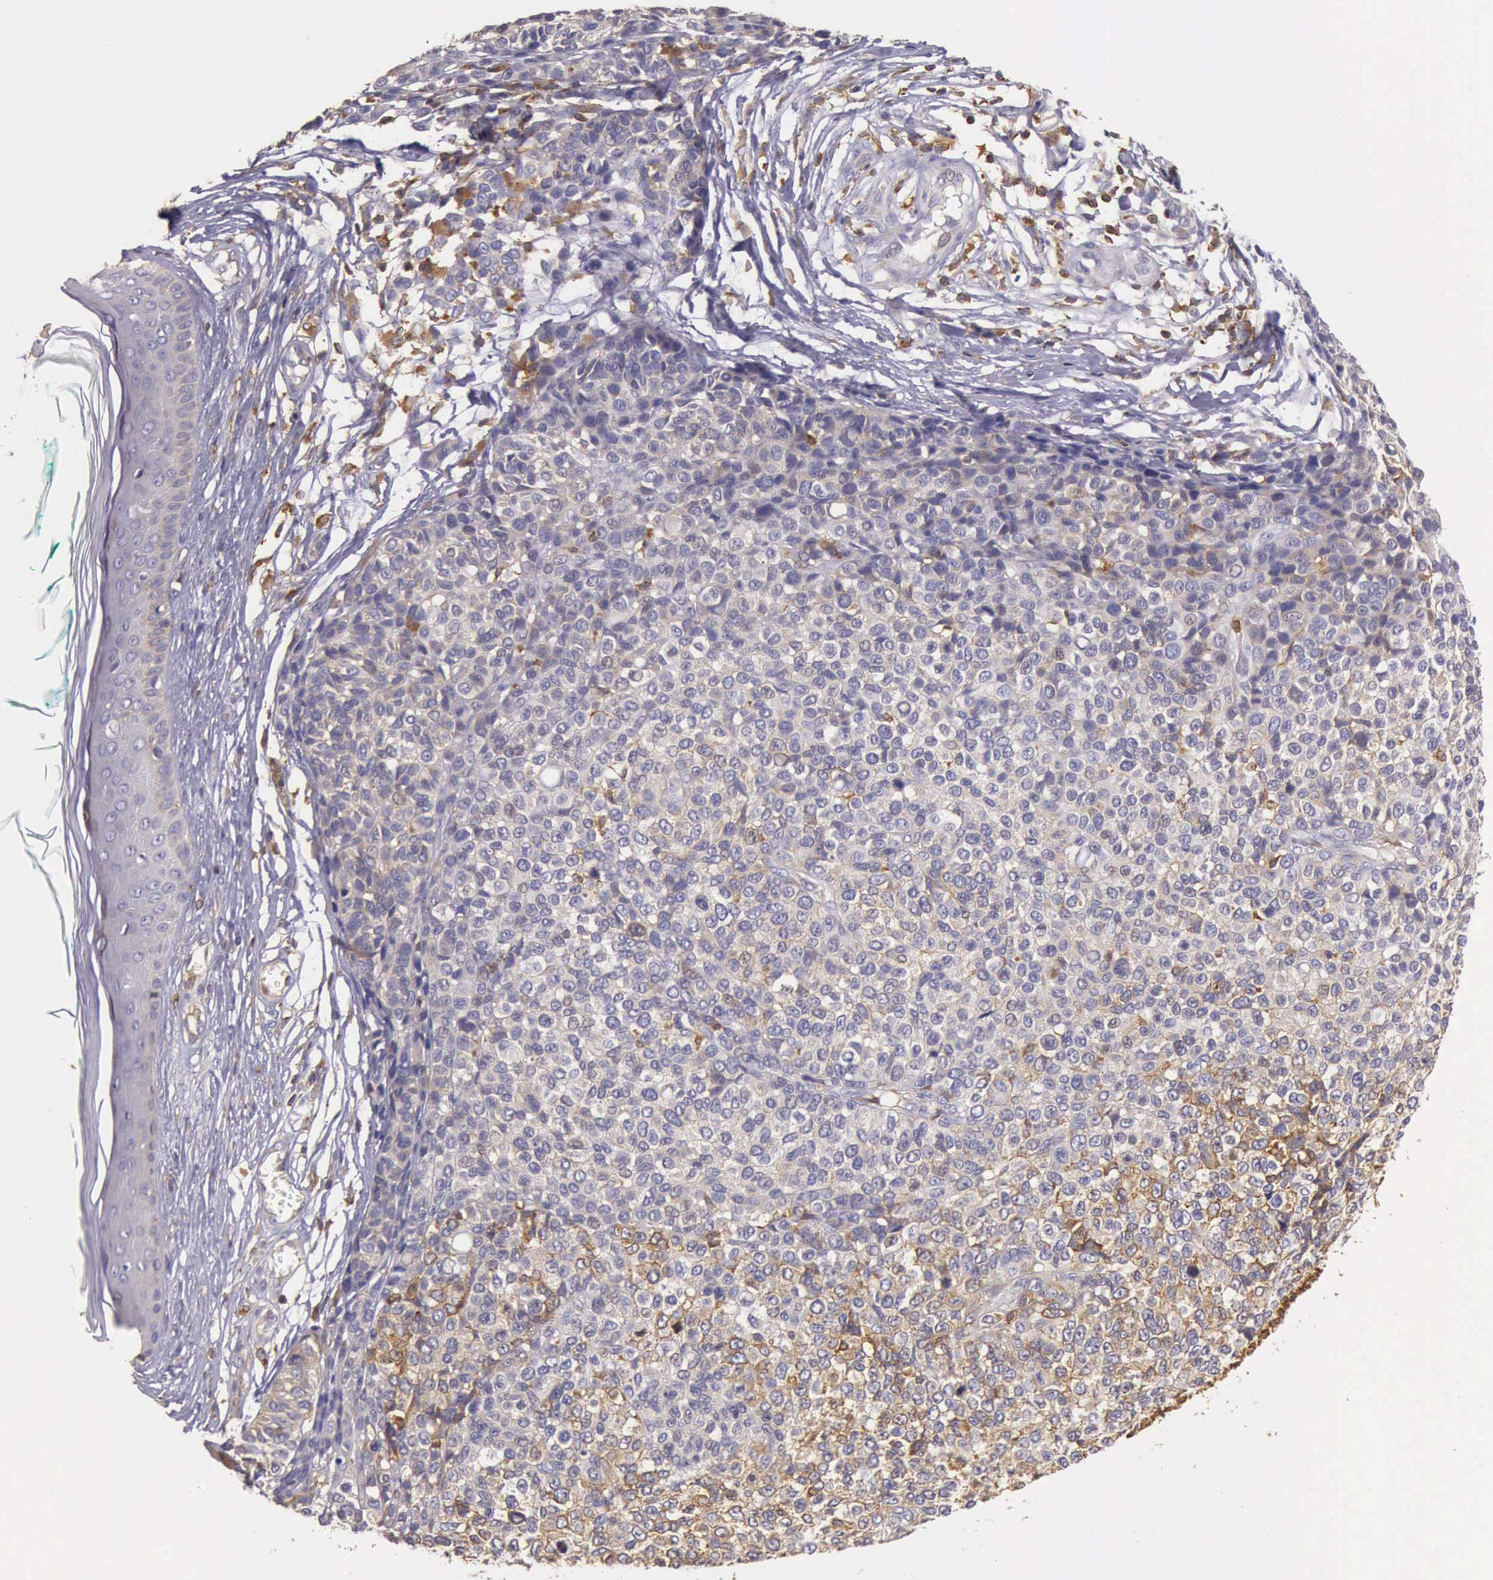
{"staining": {"intensity": "strong", "quantity": ">75%", "location": "cytoplasmic/membranous"}, "tissue": "melanoma", "cell_type": "Tumor cells", "image_type": "cancer", "snomed": [{"axis": "morphology", "description": "Malignant melanoma, NOS"}, {"axis": "topography", "description": "Skin"}], "caption": "Immunohistochemical staining of melanoma demonstrates high levels of strong cytoplasmic/membranous protein positivity in about >75% of tumor cells.", "gene": "ARHGAP4", "patient": {"sex": "female", "age": 85}}